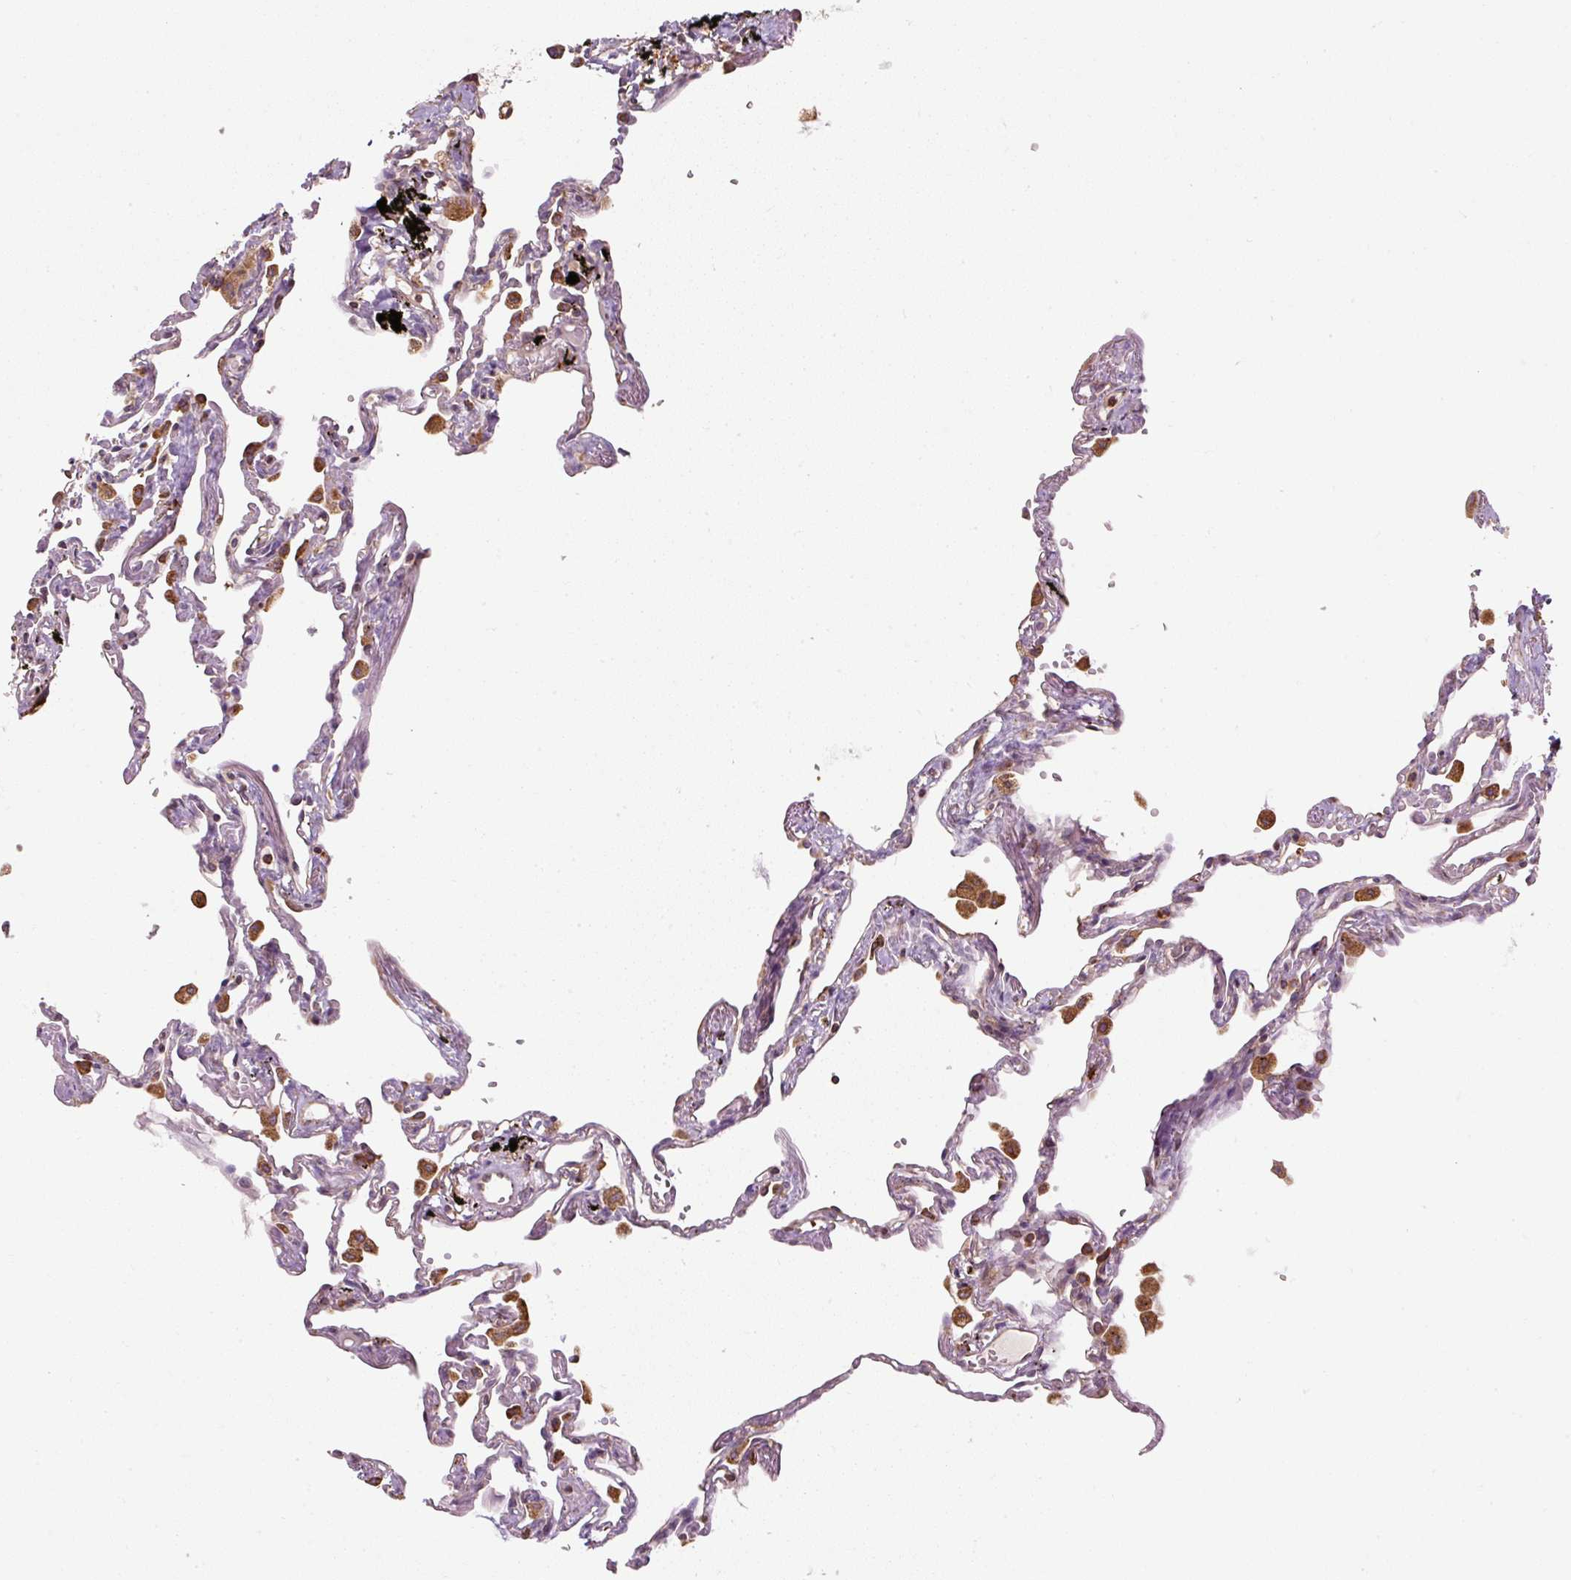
{"staining": {"intensity": "strong", "quantity": "25%-75%", "location": "cytoplasmic/membranous"}, "tissue": "lung", "cell_type": "Alveolar cells", "image_type": "normal", "snomed": [{"axis": "morphology", "description": "Normal tissue, NOS"}, {"axis": "topography", "description": "Lung"}], "caption": "This is an image of immunohistochemistry staining of benign lung, which shows strong expression in the cytoplasmic/membranous of alveolar cells.", "gene": "PRKCSH", "patient": {"sex": "female", "age": 67}}